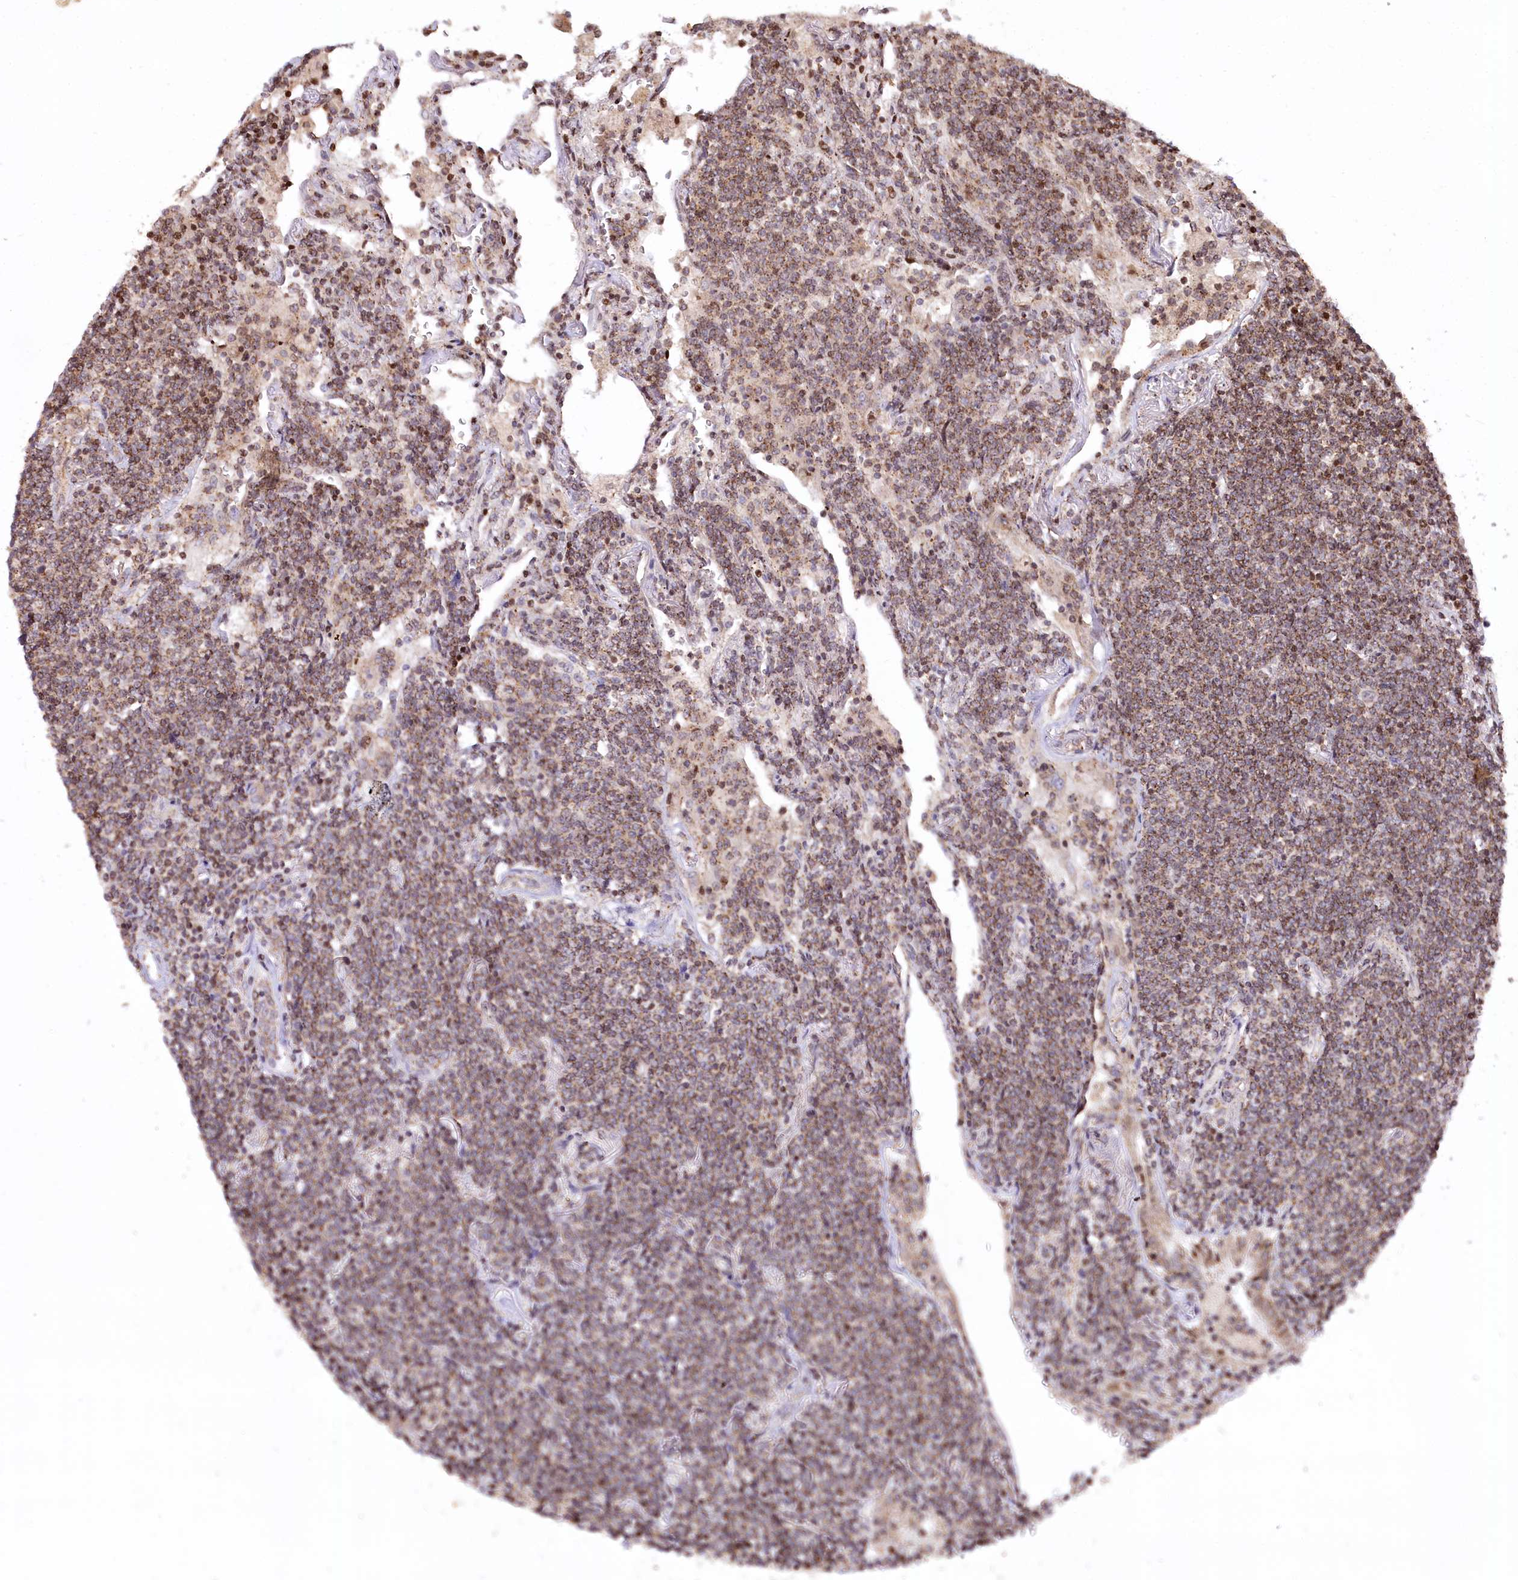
{"staining": {"intensity": "moderate", "quantity": ">75%", "location": "cytoplasmic/membranous"}, "tissue": "lymphoma", "cell_type": "Tumor cells", "image_type": "cancer", "snomed": [{"axis": "morphology", "description": "Malignant lymphoma, non-Hodgkin's type, Low grade"}, {"axis": "topography", "description": "Lung"}], "caption": "Immunohistochemistry of low-grade malignant lymphoma, non-Hodgkin's type demonstrates medium levels of moderate cytoplasmic/membranous staining in approximately >75% of tumor cells.", "gene": "ZFYVE27", "patient": {"sex": "female", "age": 71}}